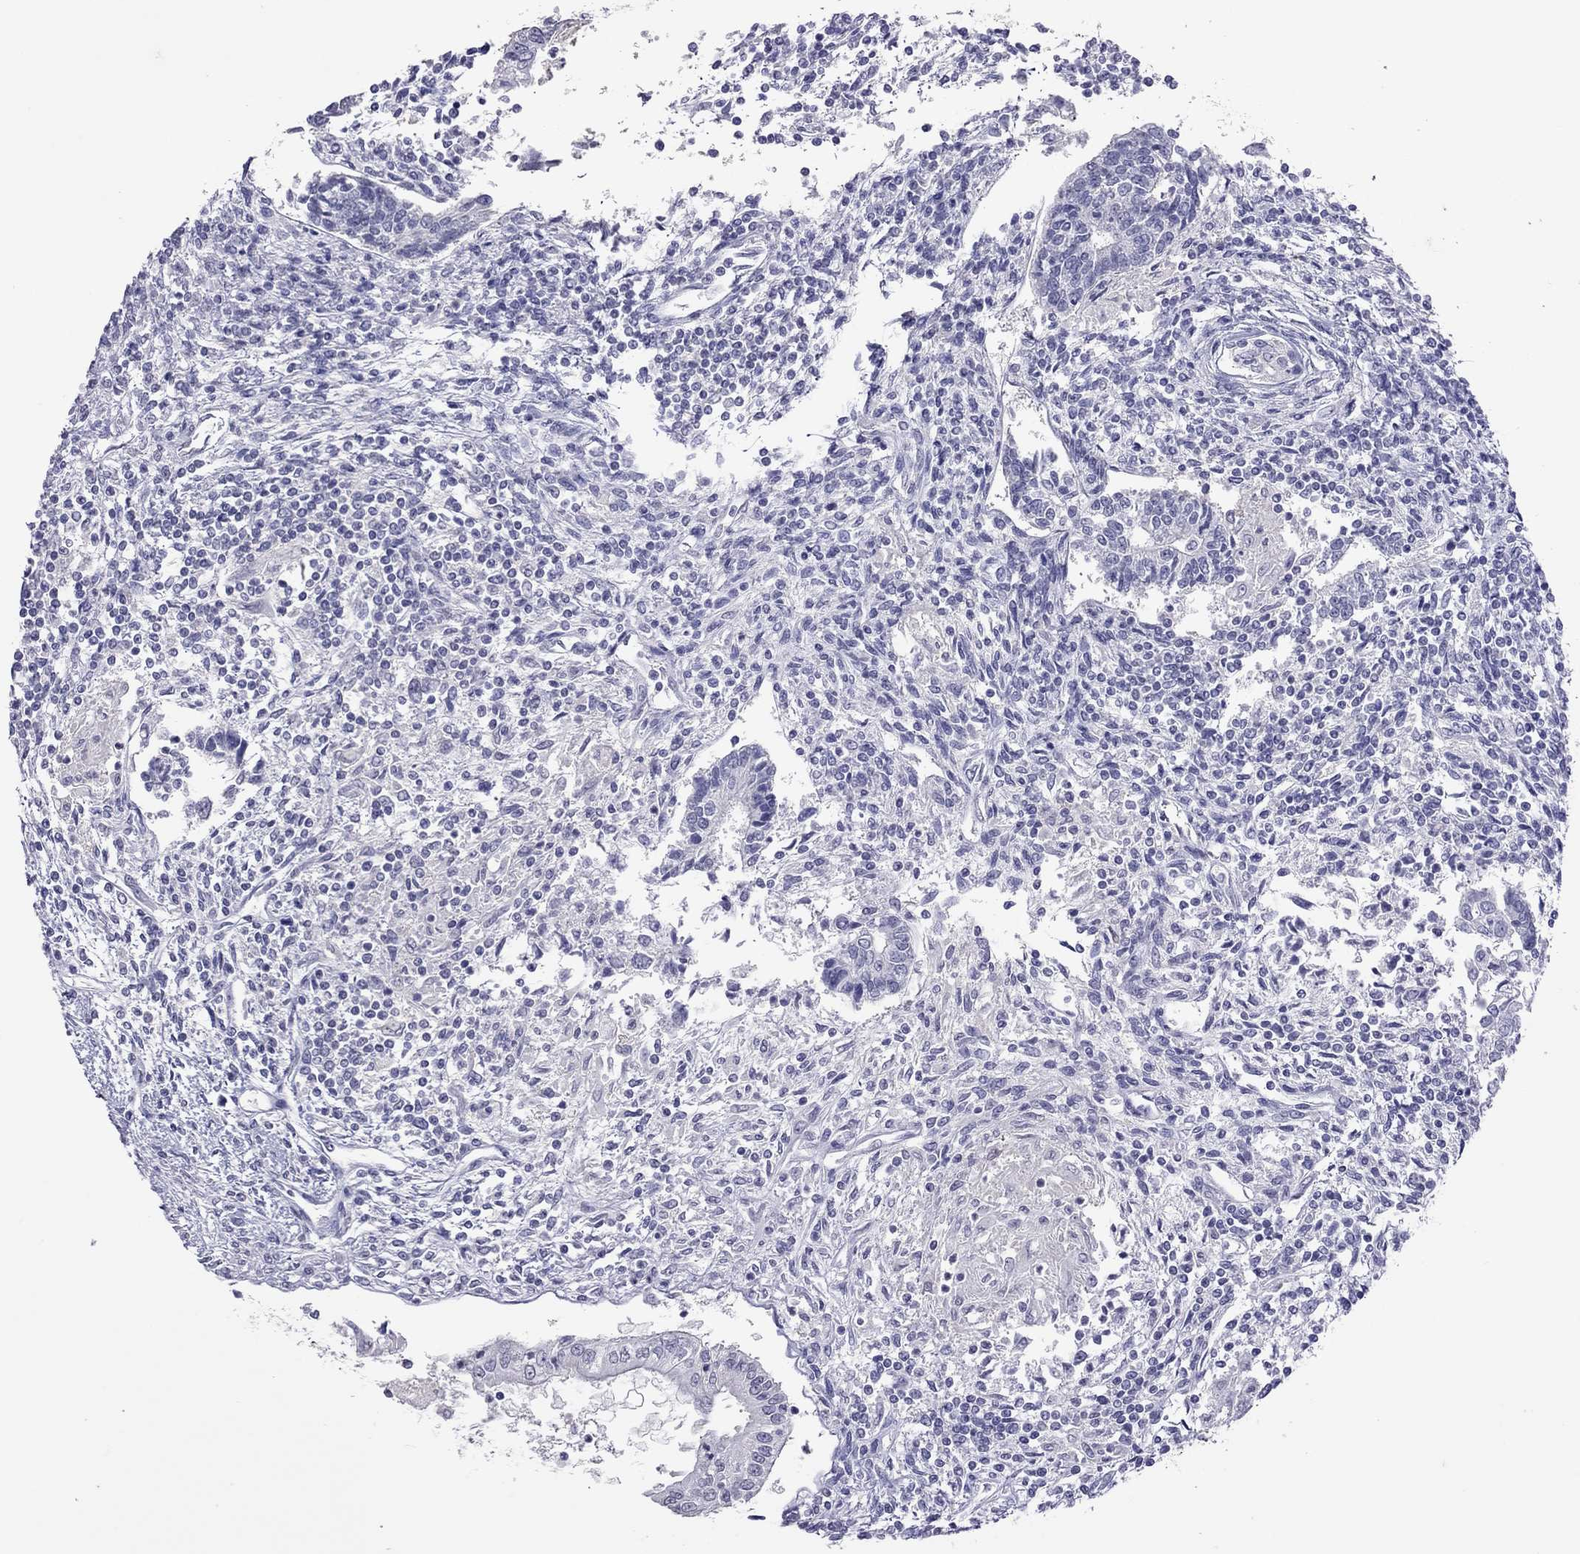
{"staining": {"intensity": "negative", "quantity": "none", "location": "none"}, "tissue": "testis cancer", "cell_type": "Tumor cells", "image_type": "cancer", "snomed": [{"axis": "morphology", "description": "Carcinoma, Embryonal, NOS"}, {"axis": "topography", "description": "Testis"}], "caption": "This is an immunohistochemistry (IHC) image of human embryonal carcinoma (testis). There is no staining in tumor cells.", "gene": "SLAMF1", "patient": {"sex": "male", "age": 37}}